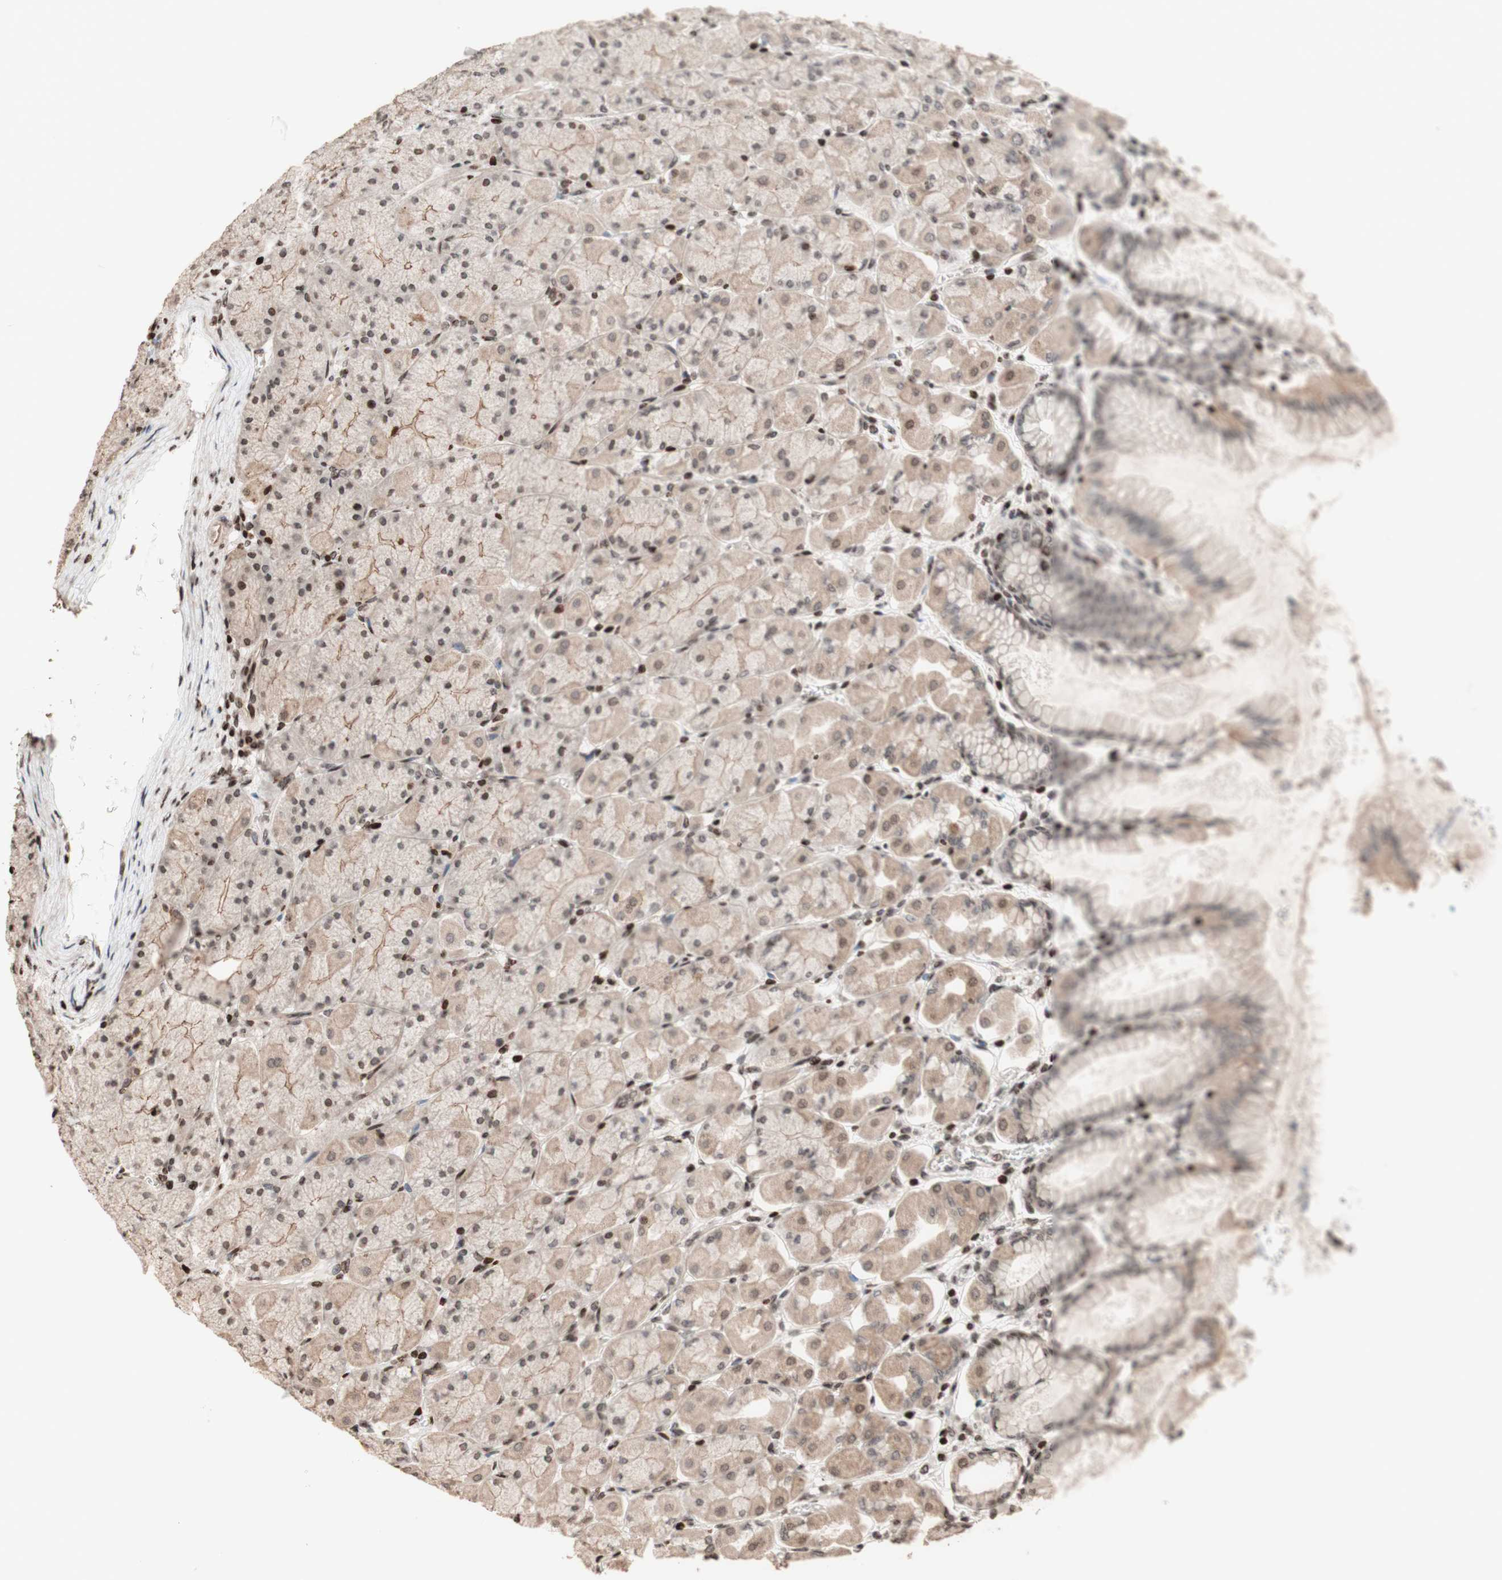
{"staining": {"intensity": "strong", "quantity": ">75%", "location": "cytoplasmic/membranous,nuclear"}, "tissue": "stomach", "cell_type": "Glandular cells", "image_type": "normal", "snomed": [{"axis": "morphology", "description": "Normal tissue, NOS"}, {"axis": "topography", "description": "Stomach, upper"}], "caption": "DAB (3,3'-diaminobenzidine) immunohistochemical staining of benign stomach exhibits strong cytoplasmic/membranous,nuclear protein expression in about >75% of glandular cells.", "gene": "POLA1", "patient": {"sex": "female", "age": 56}}